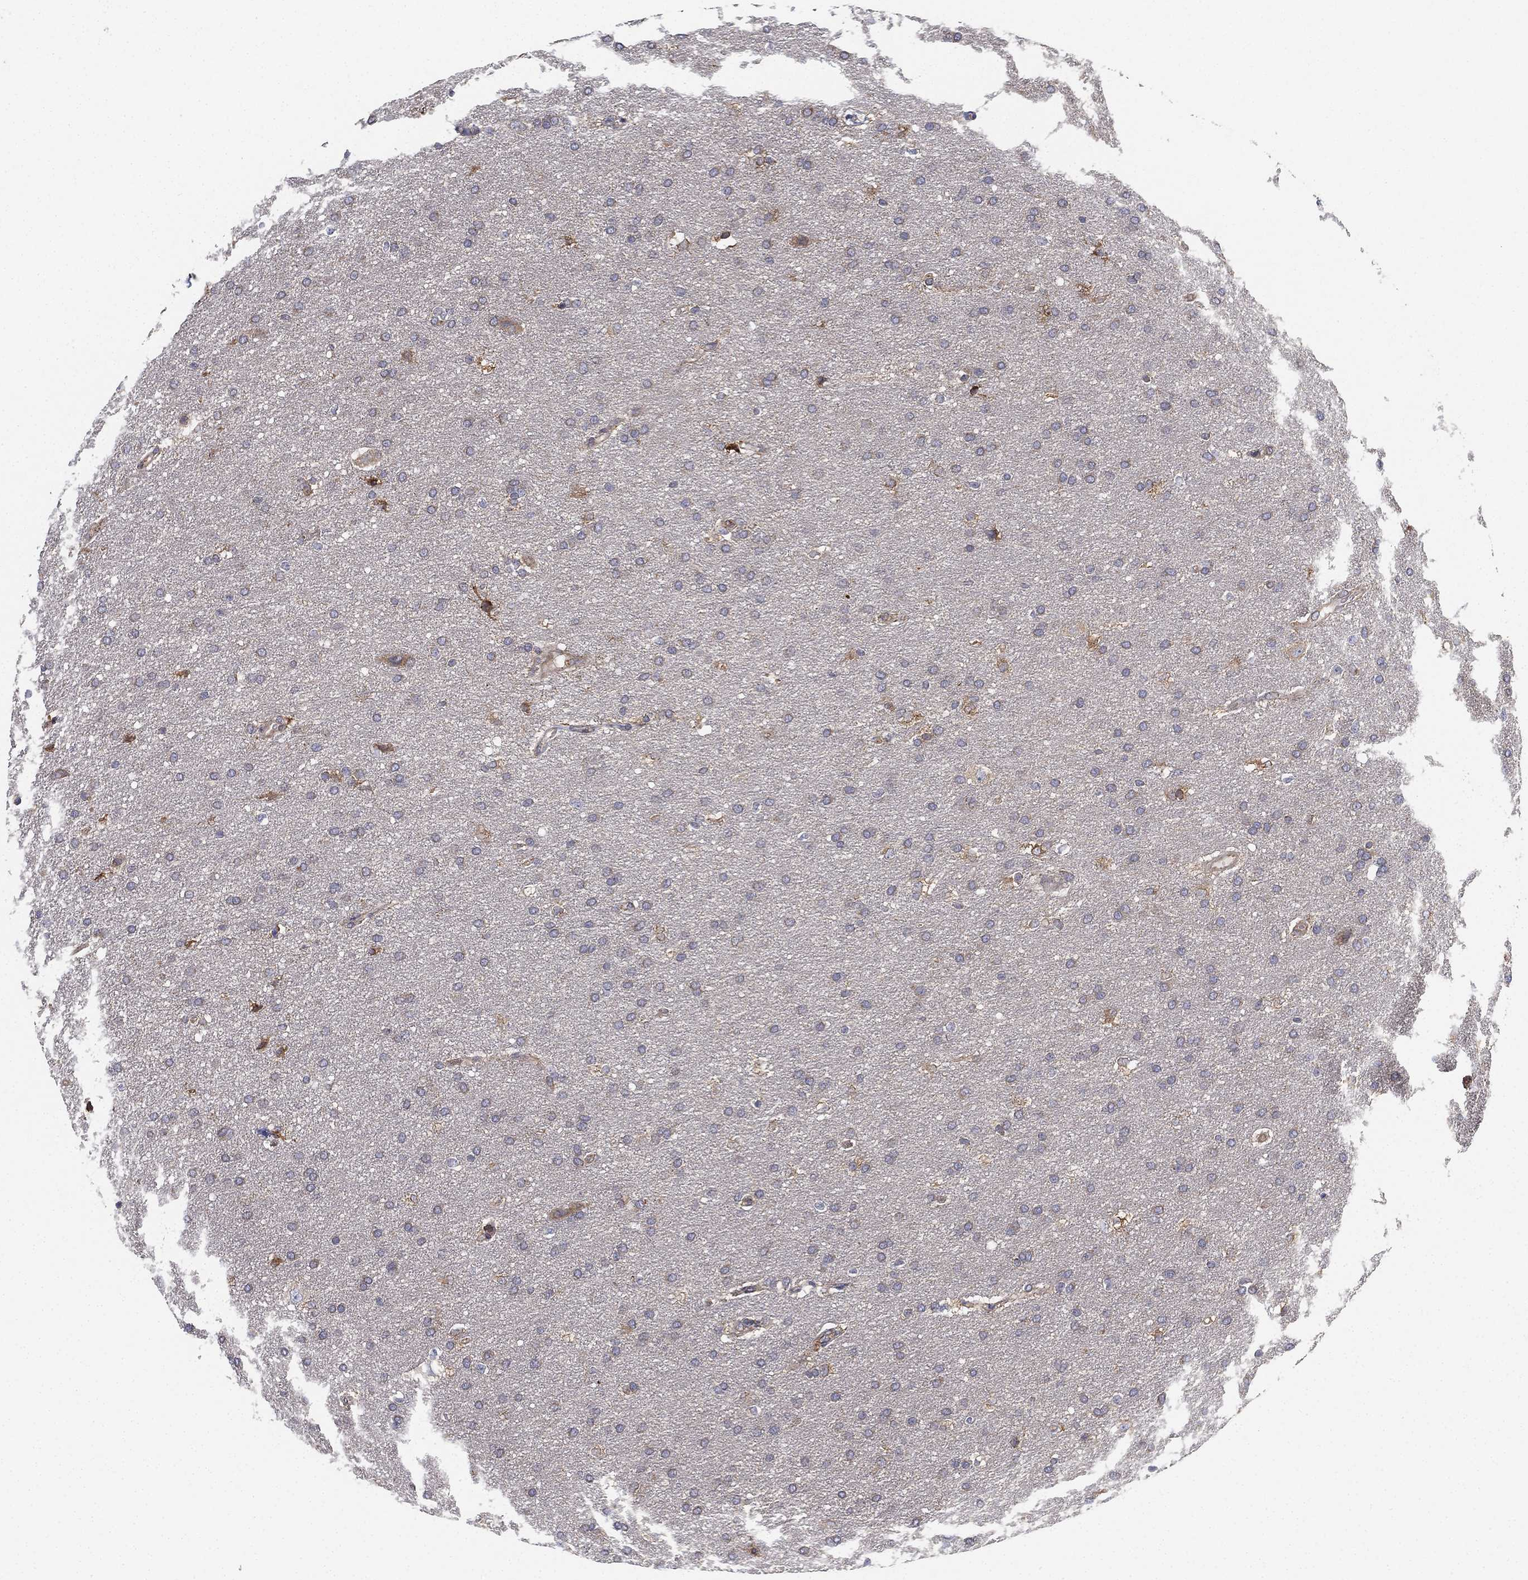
{"staining": {"intensity": "negative", "quantity": "none", "location": "none"}, "tissue": "glioma", "cell_type": "Tumor cells", "image_type": "cancer", "snomed": [{"axis": "morphology", "description": "Glioma, malignant, Low grade"}, {"axis": "topography", "description": "Brain"}], "caption": "Malignant glioma (low-grade) was stained to show a protein in brown. There is no significant staining in tumor cells. Nuclei are stained in blue.", "gene": "CYB5B", "patient": {"sex": "female", "age": 37}}